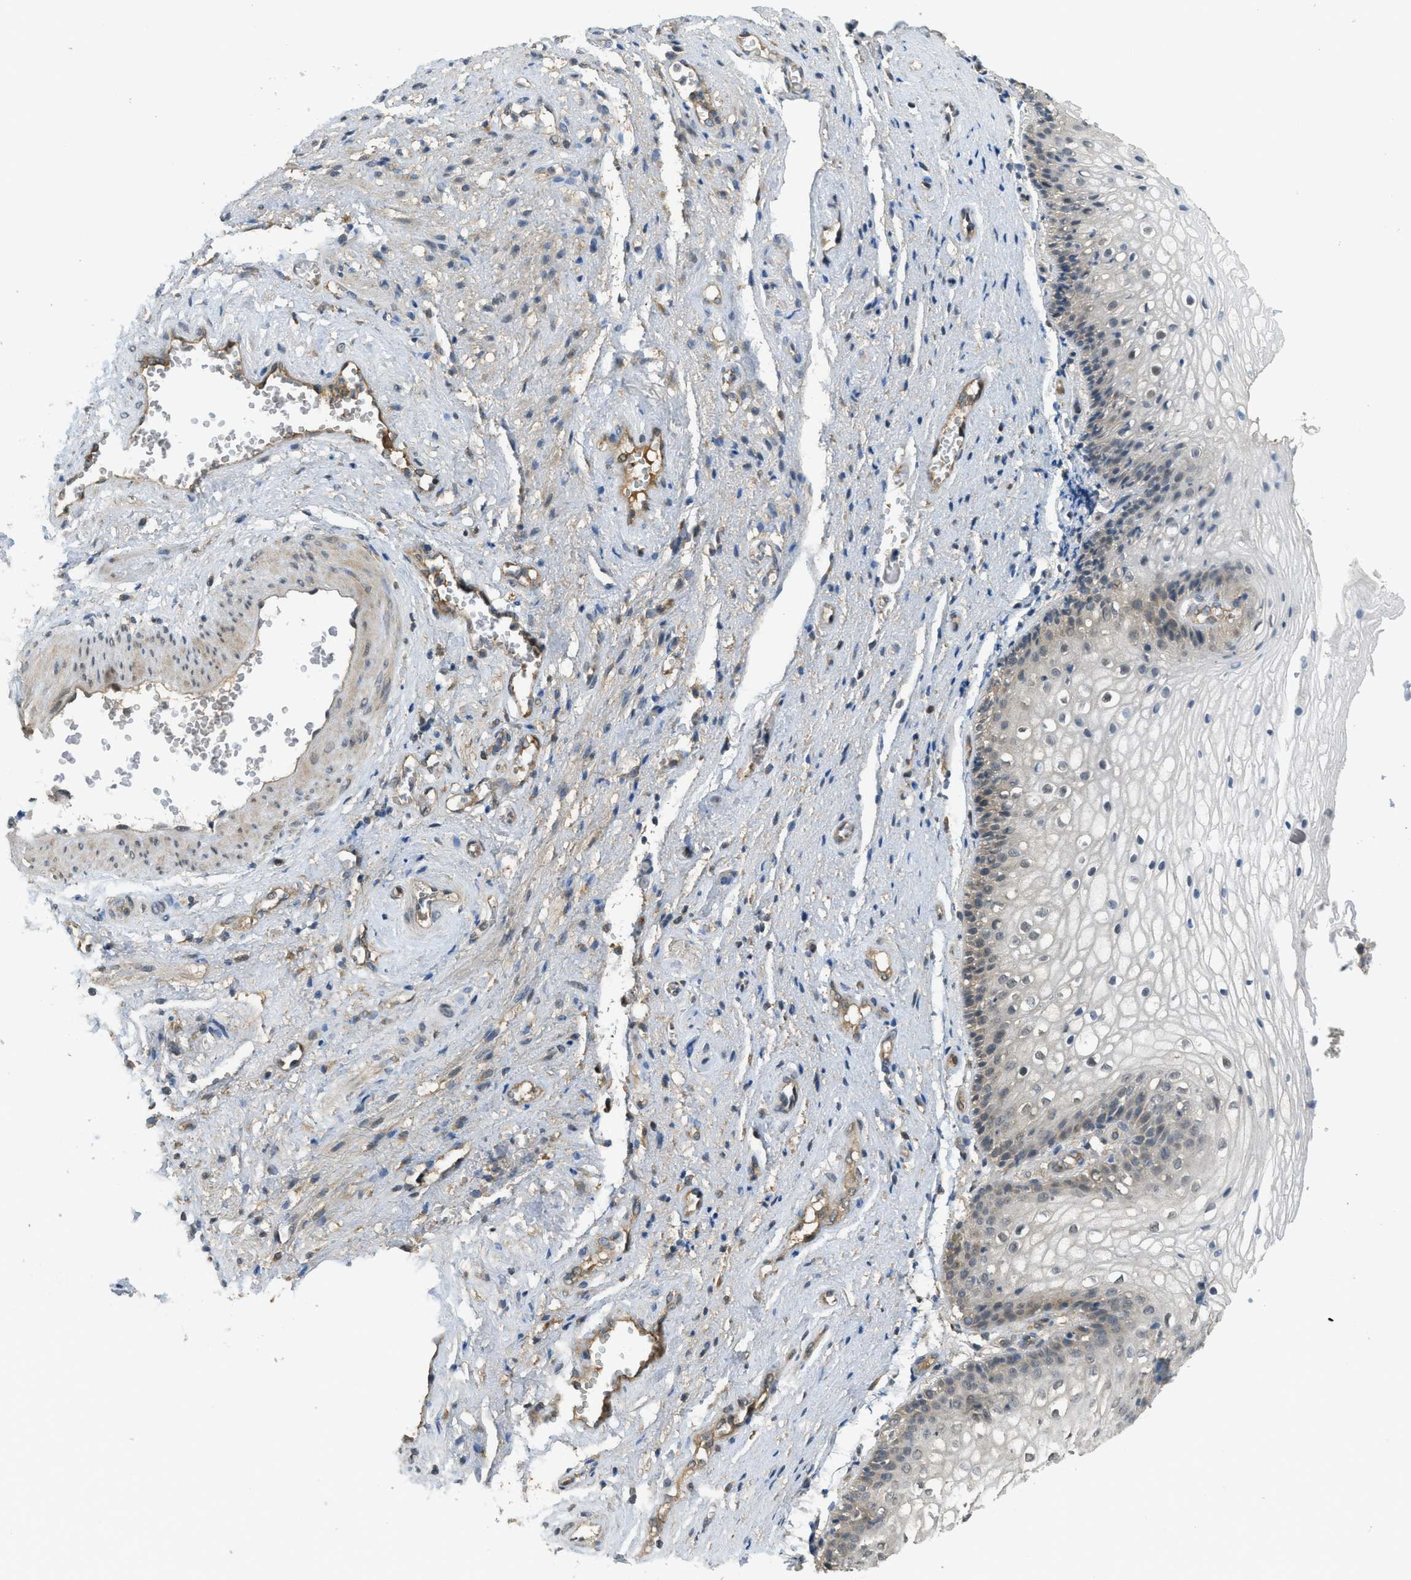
{"staining": {"intensity": "negative", "quantity": "none", "location": "none"}, "tissue": "vagina", "cell_type": "Squamous epithelial cells", "image_type": "normal", "snomed": [{"axis": "morphology", "description": "Normal tissue, NOS"}, {"axis": "topography", "description": "Vagina"}], "caption": "Immunohistochemical staining of unremarkable vagina shows no significant staining in squamous epithelial cells.", "gene": "IGF2BP2", "patient": {"sex": "female", "age": 34}}